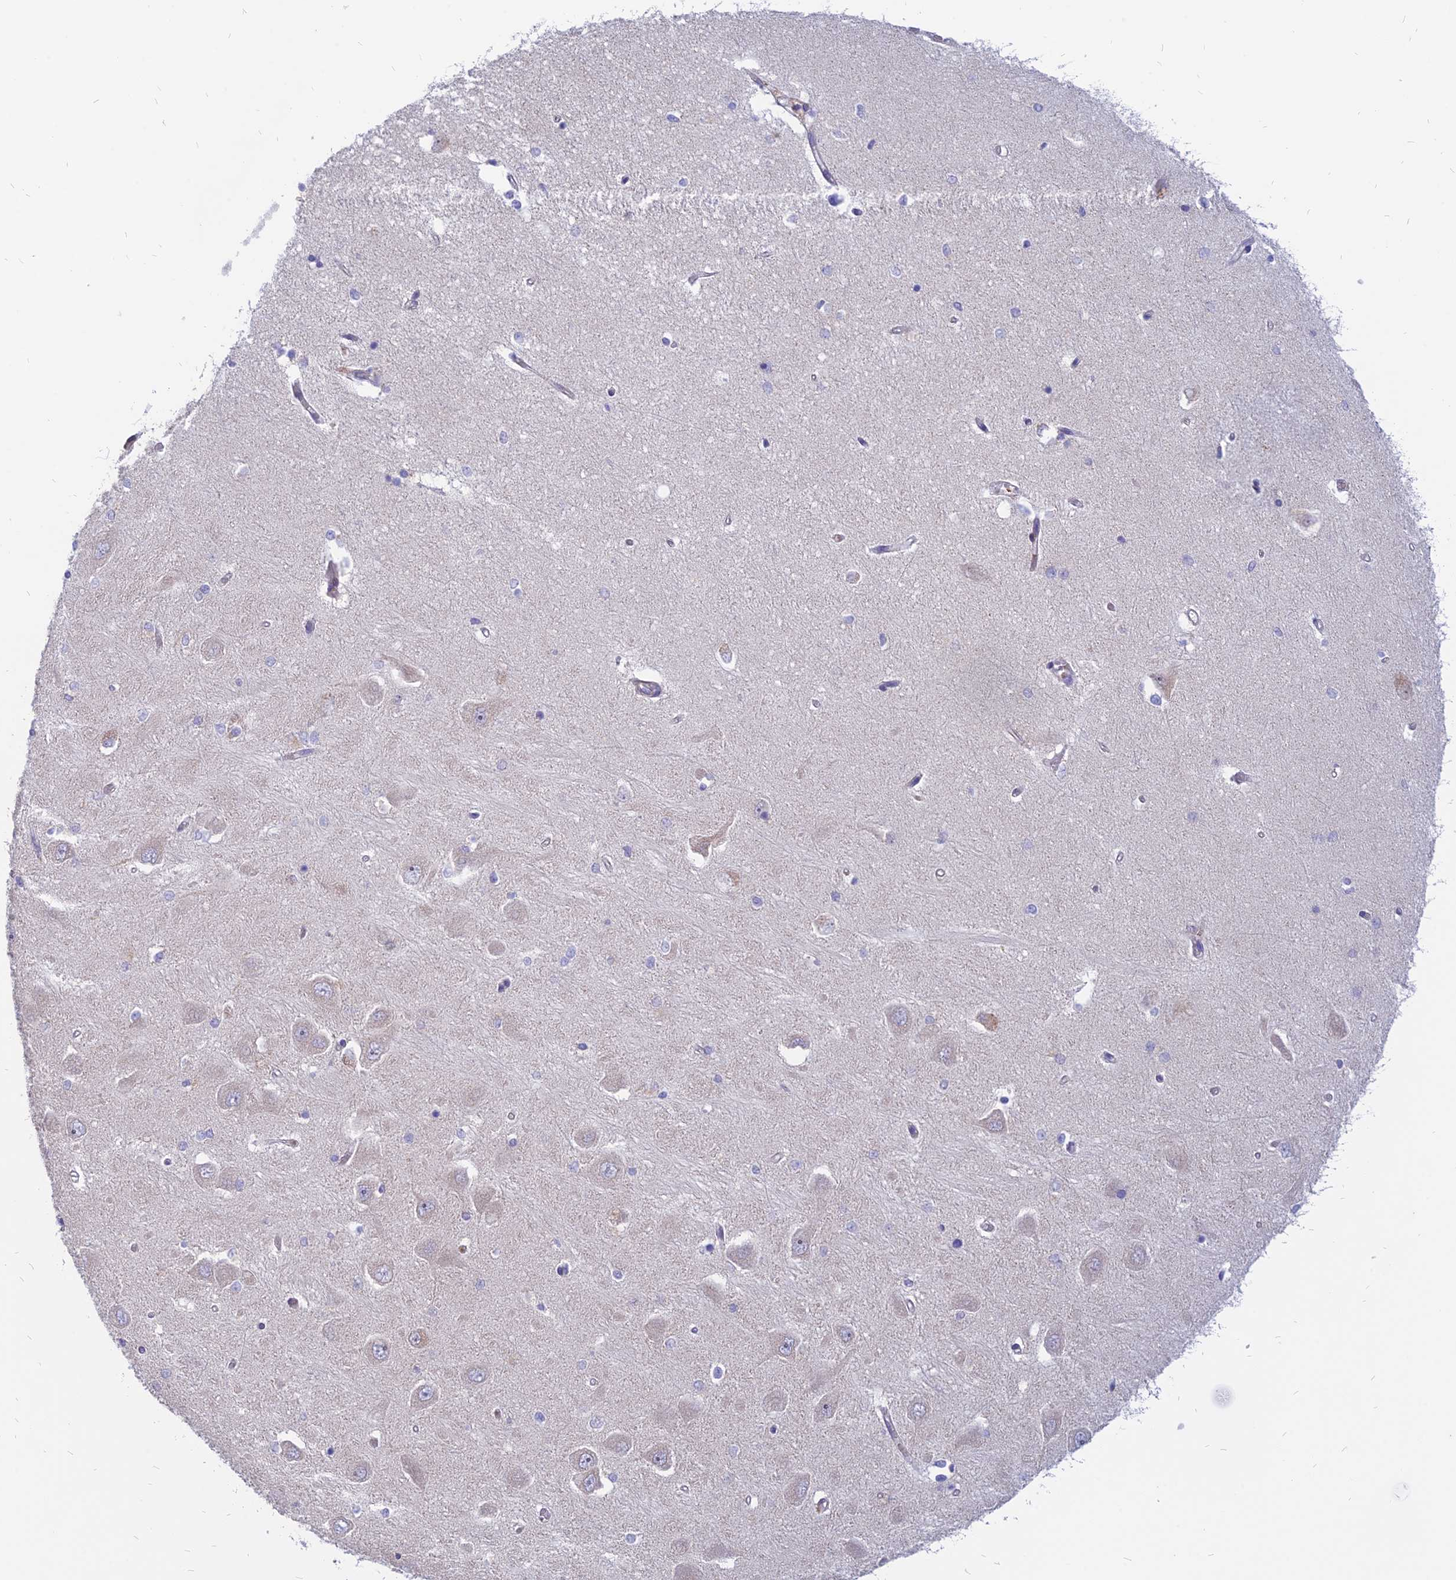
{"staining": {"intensity": "negative", "quantity": "none", "location": "none"}, "tissue": "hippocampus", "cell_type": "Glial cells", "image_type": "normal", "snomed": [{"axis": "morphology", "description": "Normal tissue, NOS"}, {"axis": "topography", "description": "Hippocampus"}], "caption": "Immunohistochemistry (IHC) image of unremarkable hippocampus: hippocampus stained with DAB displays no significant protein staining in glial cells.", "gene": "PHKA2", "patient": {"sex": "male", "age": 45}}